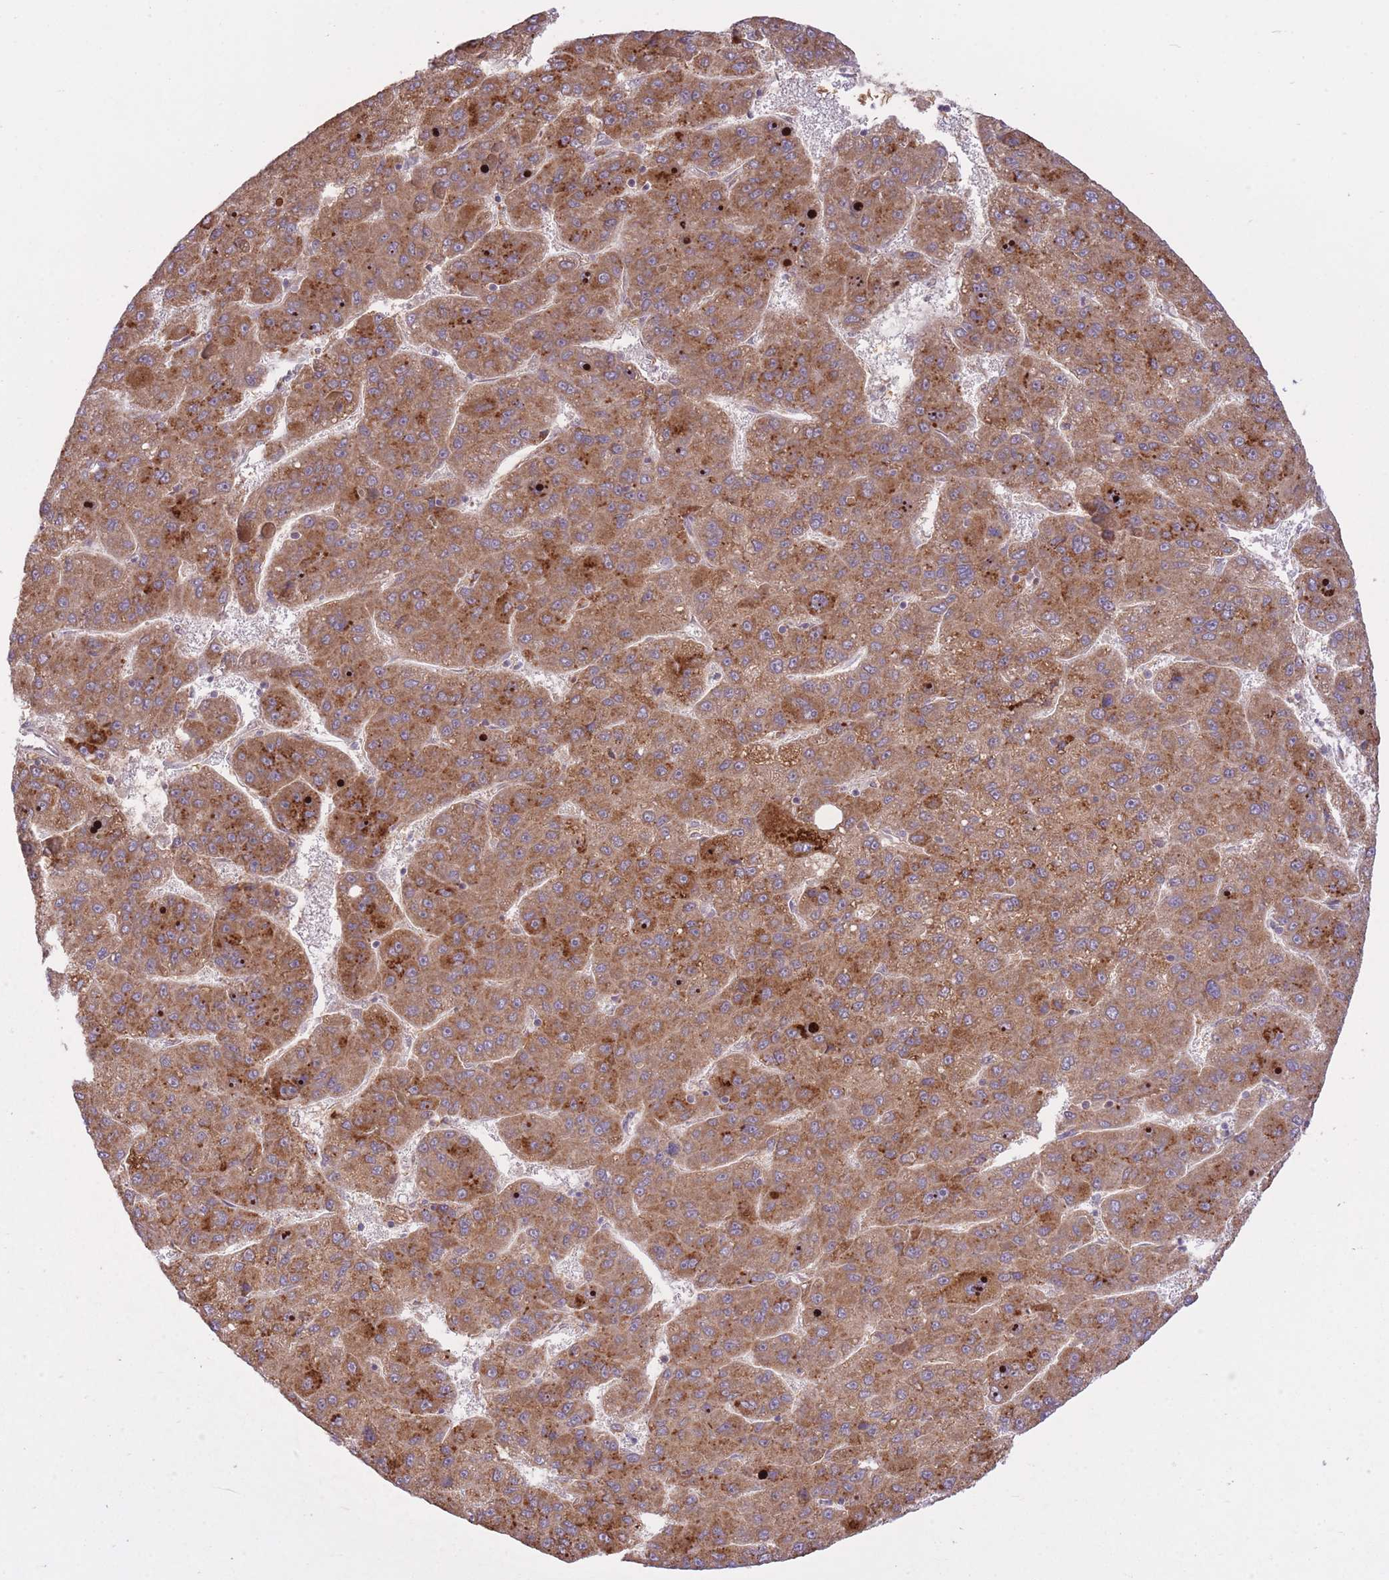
{"staining": {"intensity": "moderate", "quantity": ">75%", "location": "cytoplasmic/membranous"}, "tissue": "liver cancer", "cell_type": "Tumor cells", "image_type": "cancer", "snomed": [{"axis": "morphology", "description": "Carcinoma, Hepatocellular, NOS"}, {"axis": "topography", "description": "Liver"}], "caption": "This image displays immunohistochemistry staining of human liver cancer (hepatocellular carcinoma), with medium moderate cytoplasmic/membranous expression in about >75% of tumor cells.", "gene": "POLR3F", "patient": {"sex": "female", "age": 82}}